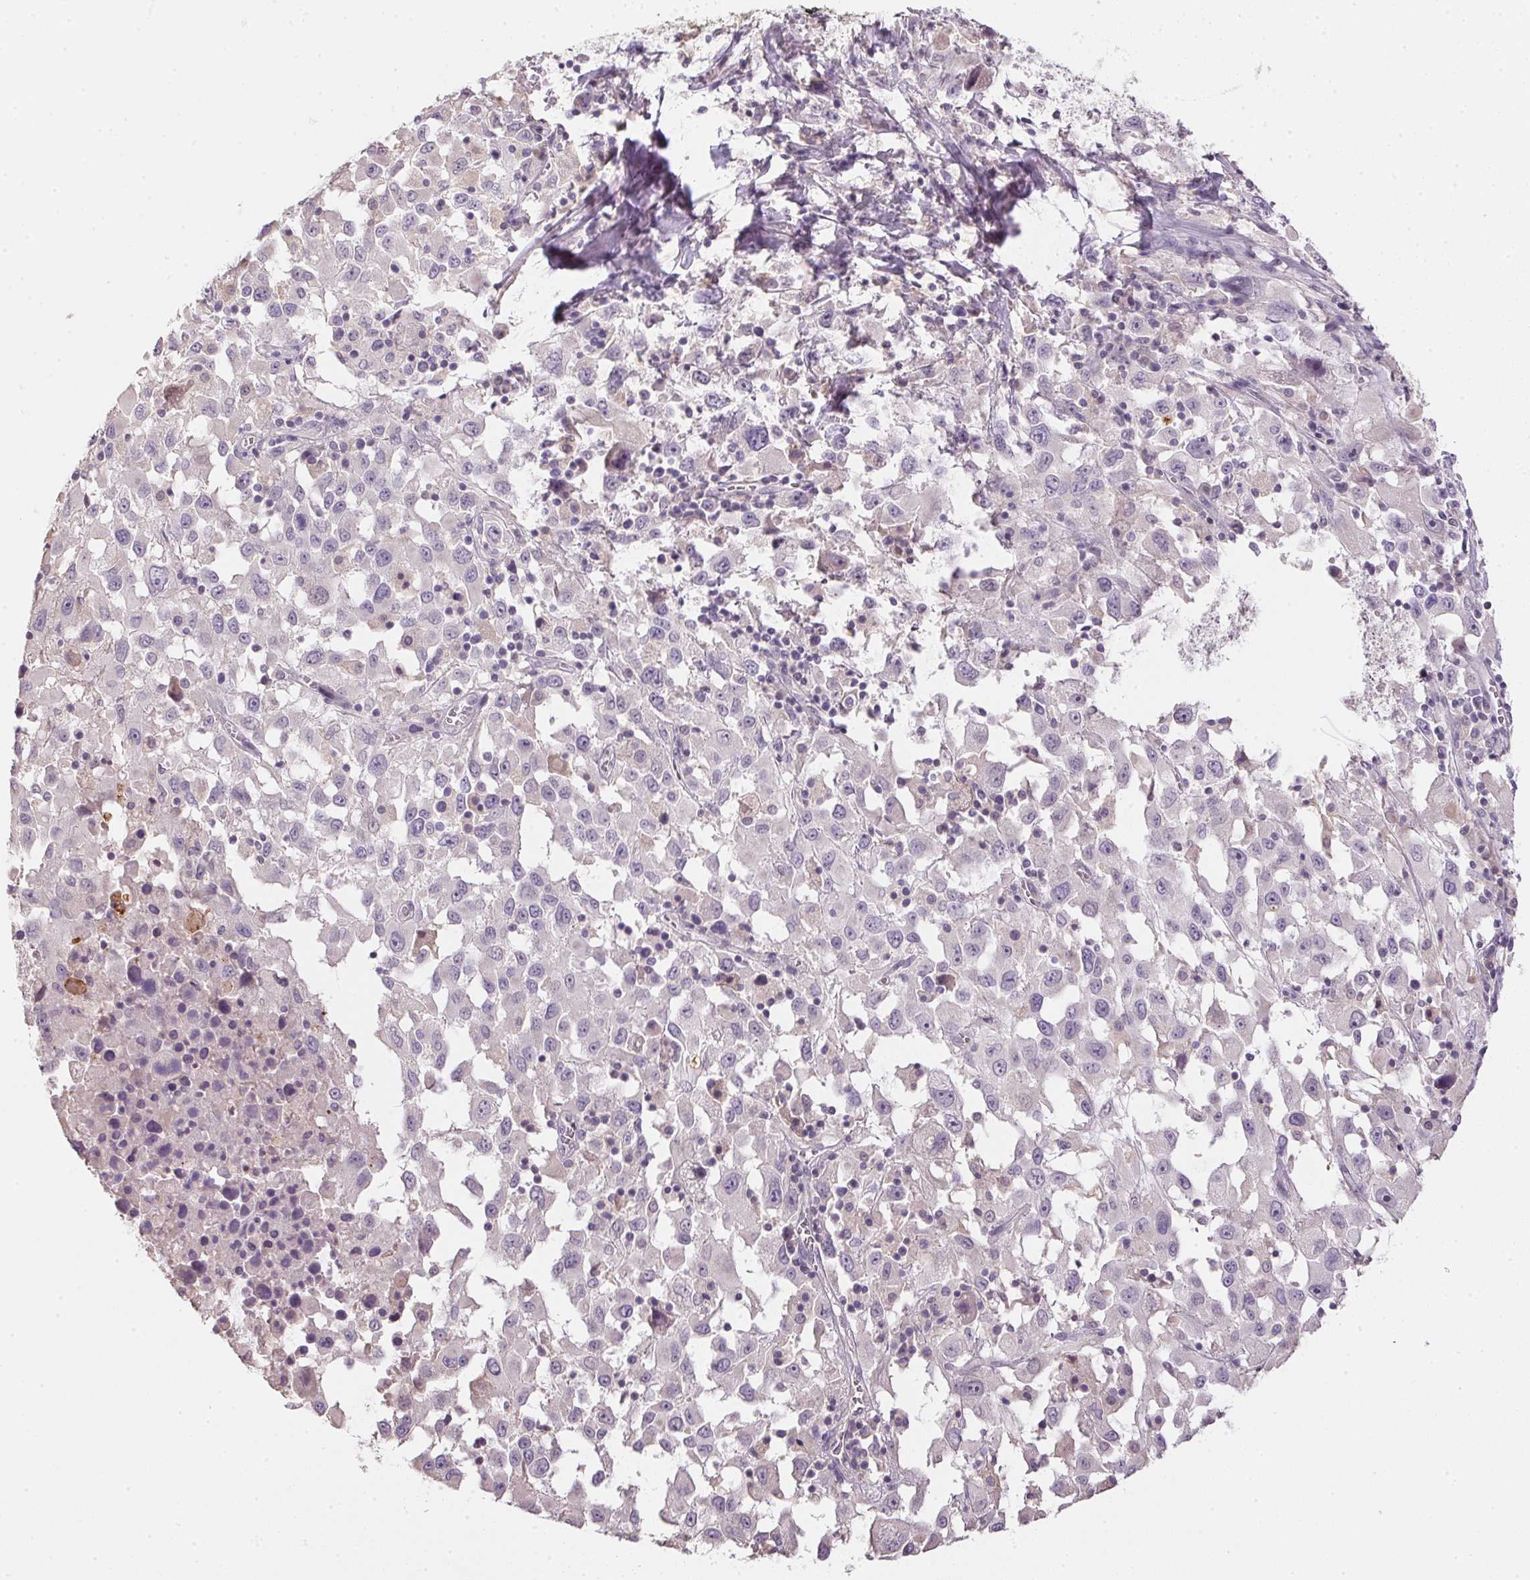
{"staining": {"intensity": "negative", "quantity": "none", "location": "none"}, "tissue": "melanoma", "cell_type": "Tumor cells", "image_type": "cancer", "snomed": [{"axis": "morphology", "description": "Malignant melanoma, Metastatic site"}, {"axis": "topography", "description": "Soft tissue"}], "caption": "High power microscopy photomicrograph of an IHC image of malignant melanoma (metastatic site), revealing no significant expression in tumor cells. (Stains: DAB immunohistochemistry (IHC) with hematoxylin counter stain, Microscopy: brightfield microscopy at high magnification).", "gene": "ALDH8A1", "patient": {"sex": "male", "age": 50}}